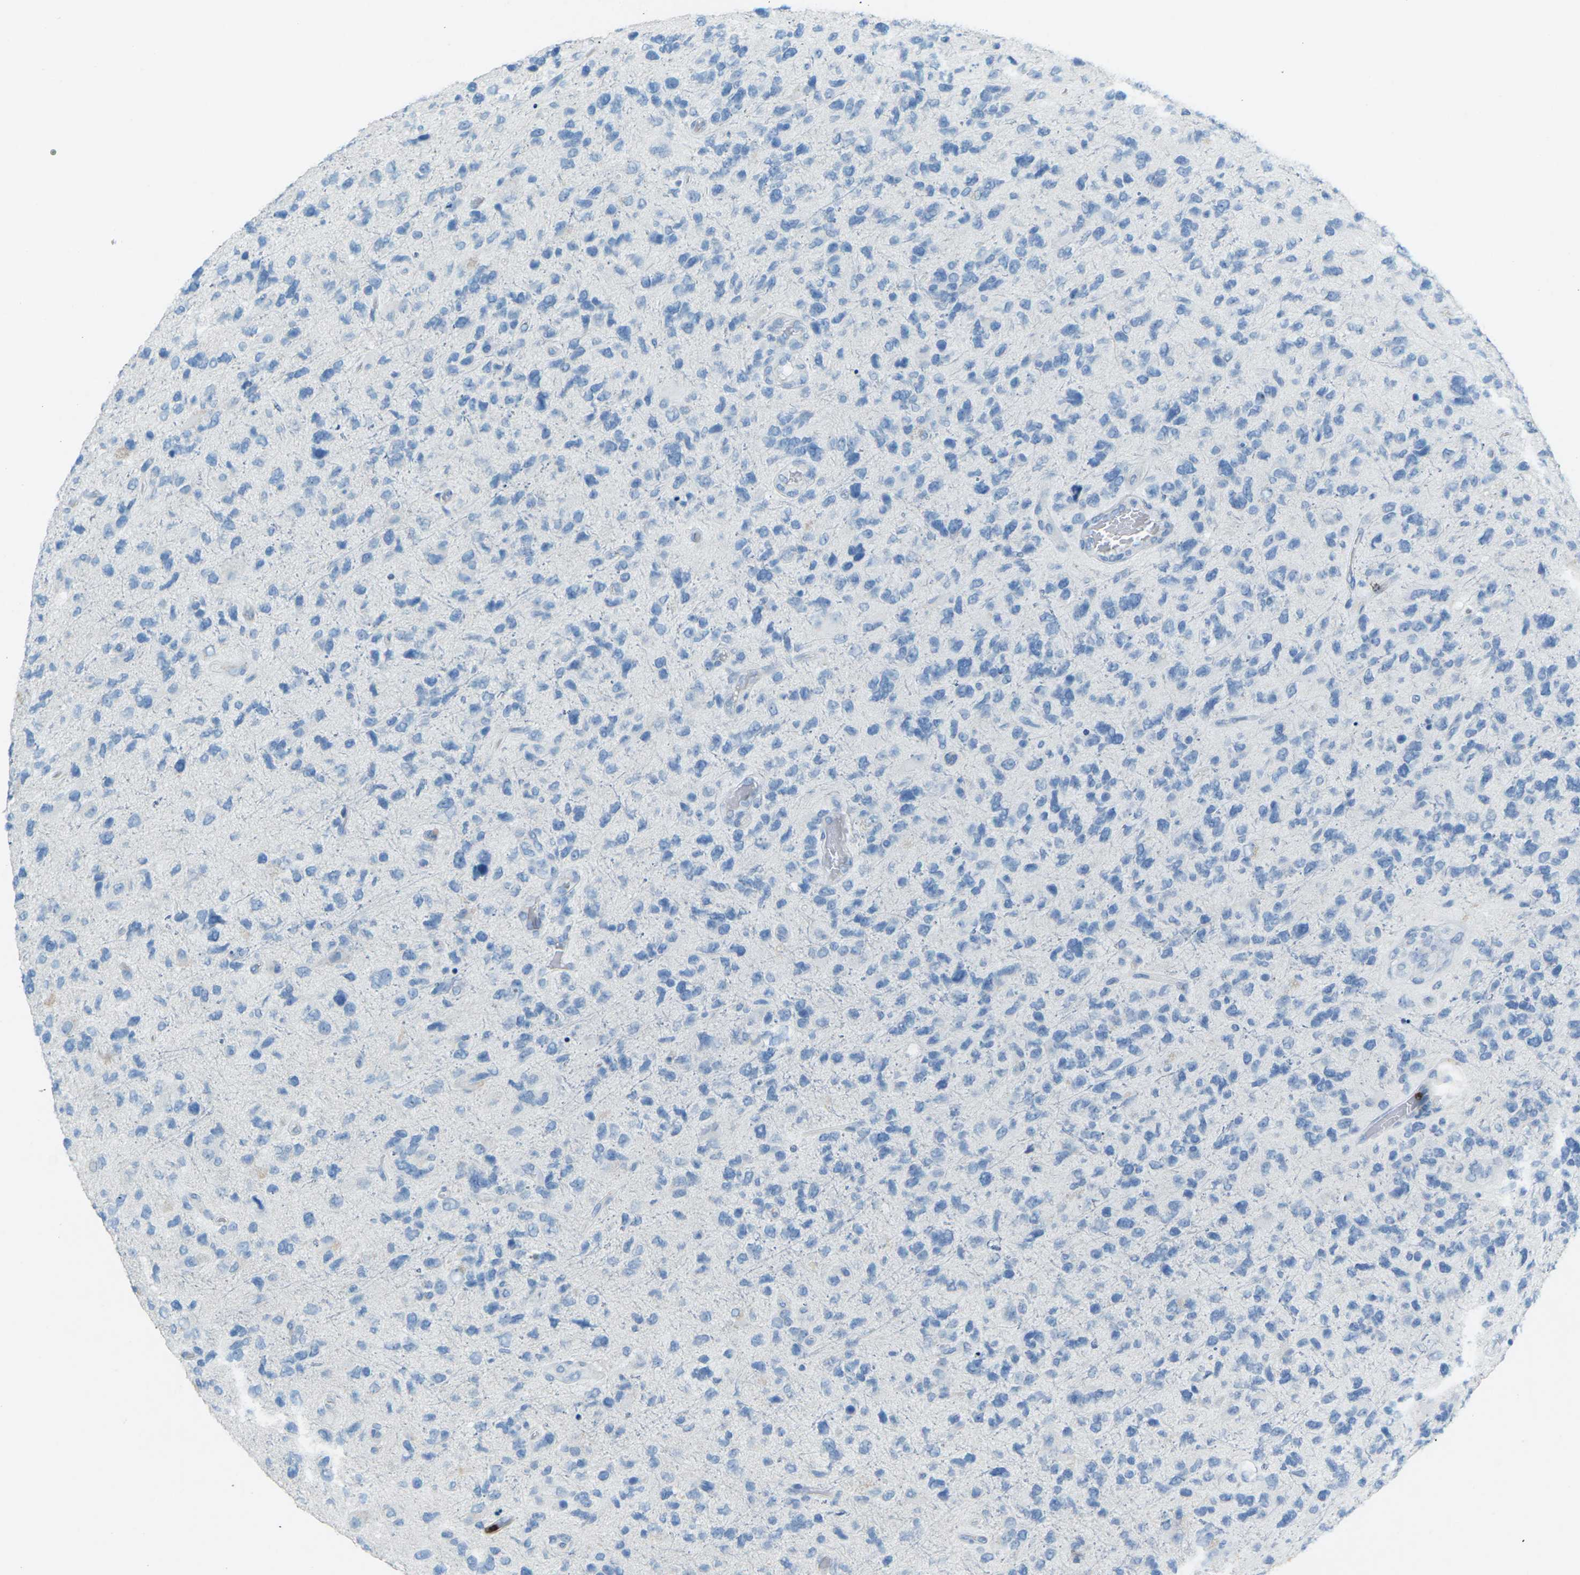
{"staining": {"intensity": "negative", "quantity": "none", "location": "none"}, "tissue": "glioma", "cell_type": "Tumor cells", "image_type": "cancer", "snomed": [{"axis": "morphology", "description": "Glioma, malignant, High grade"}, {"axis": "topography", "description": "Brain"}], "caption": "Tumor cells are negative for protein expression in human glioma.", "gene": "CDH16", "patient": {"sex": "female", "age": 58}}